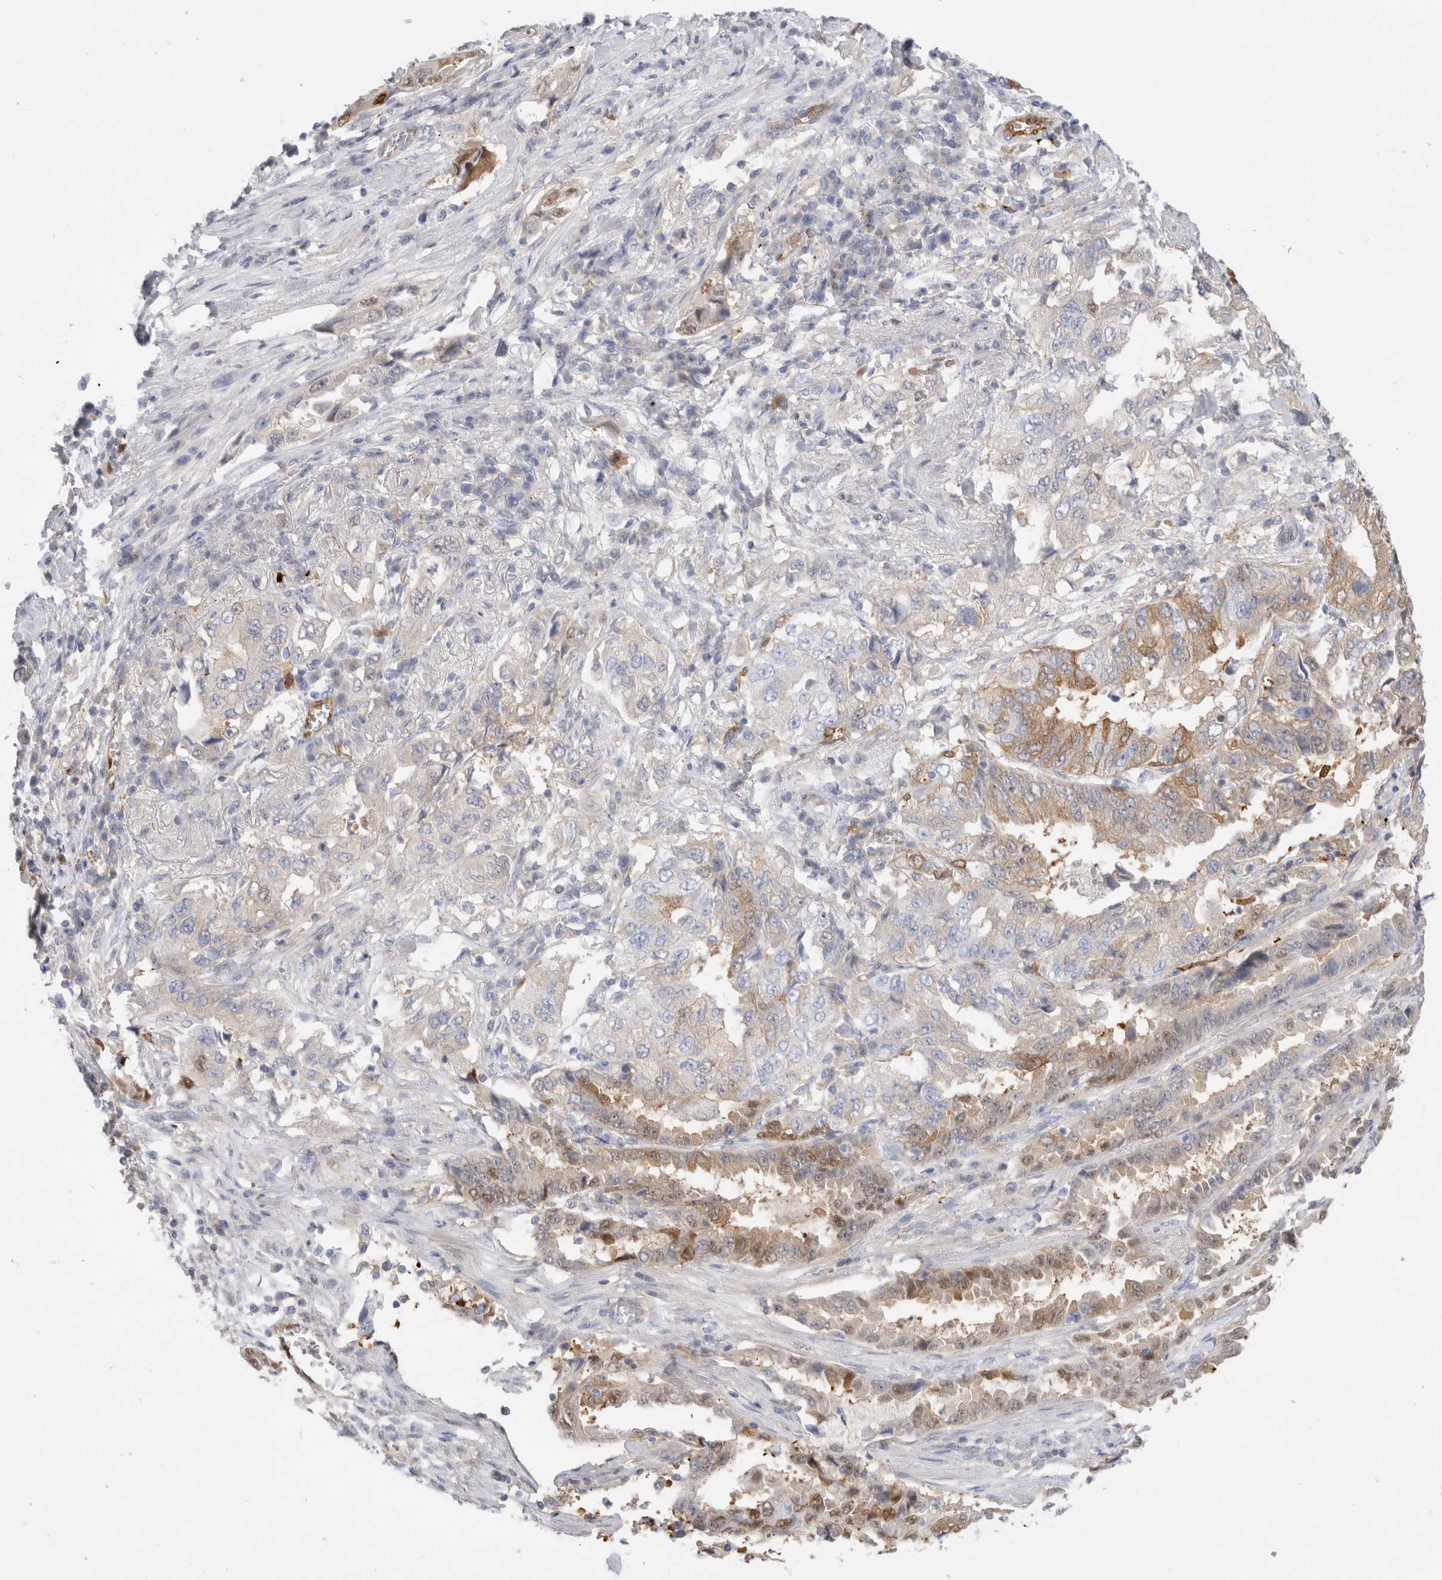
{"staining": {"intensity": "moderate", "quantity": "25%-75%", "location": "cytoplasmic/membranous,nuclear"}, "tissue": "lung cancer", "cell_type": "Tumor cells", "image_type": "cancer", "snomed": [{"axis": "morphology", "description": "Adenocarcinoma, NOS"}, {"axis": "topography", "description": "Lung"}], "caption": "This micrograph exhibits immunohistochemistry staining of human lung cancer (adenocarcinoma), with medium moderate cytoplasmic/membranous and nuclear staining in approximately 25%-75% of tumor cells.", "gene": "NAPEPLD", "patient": {"sex": "female", "age": 51}}